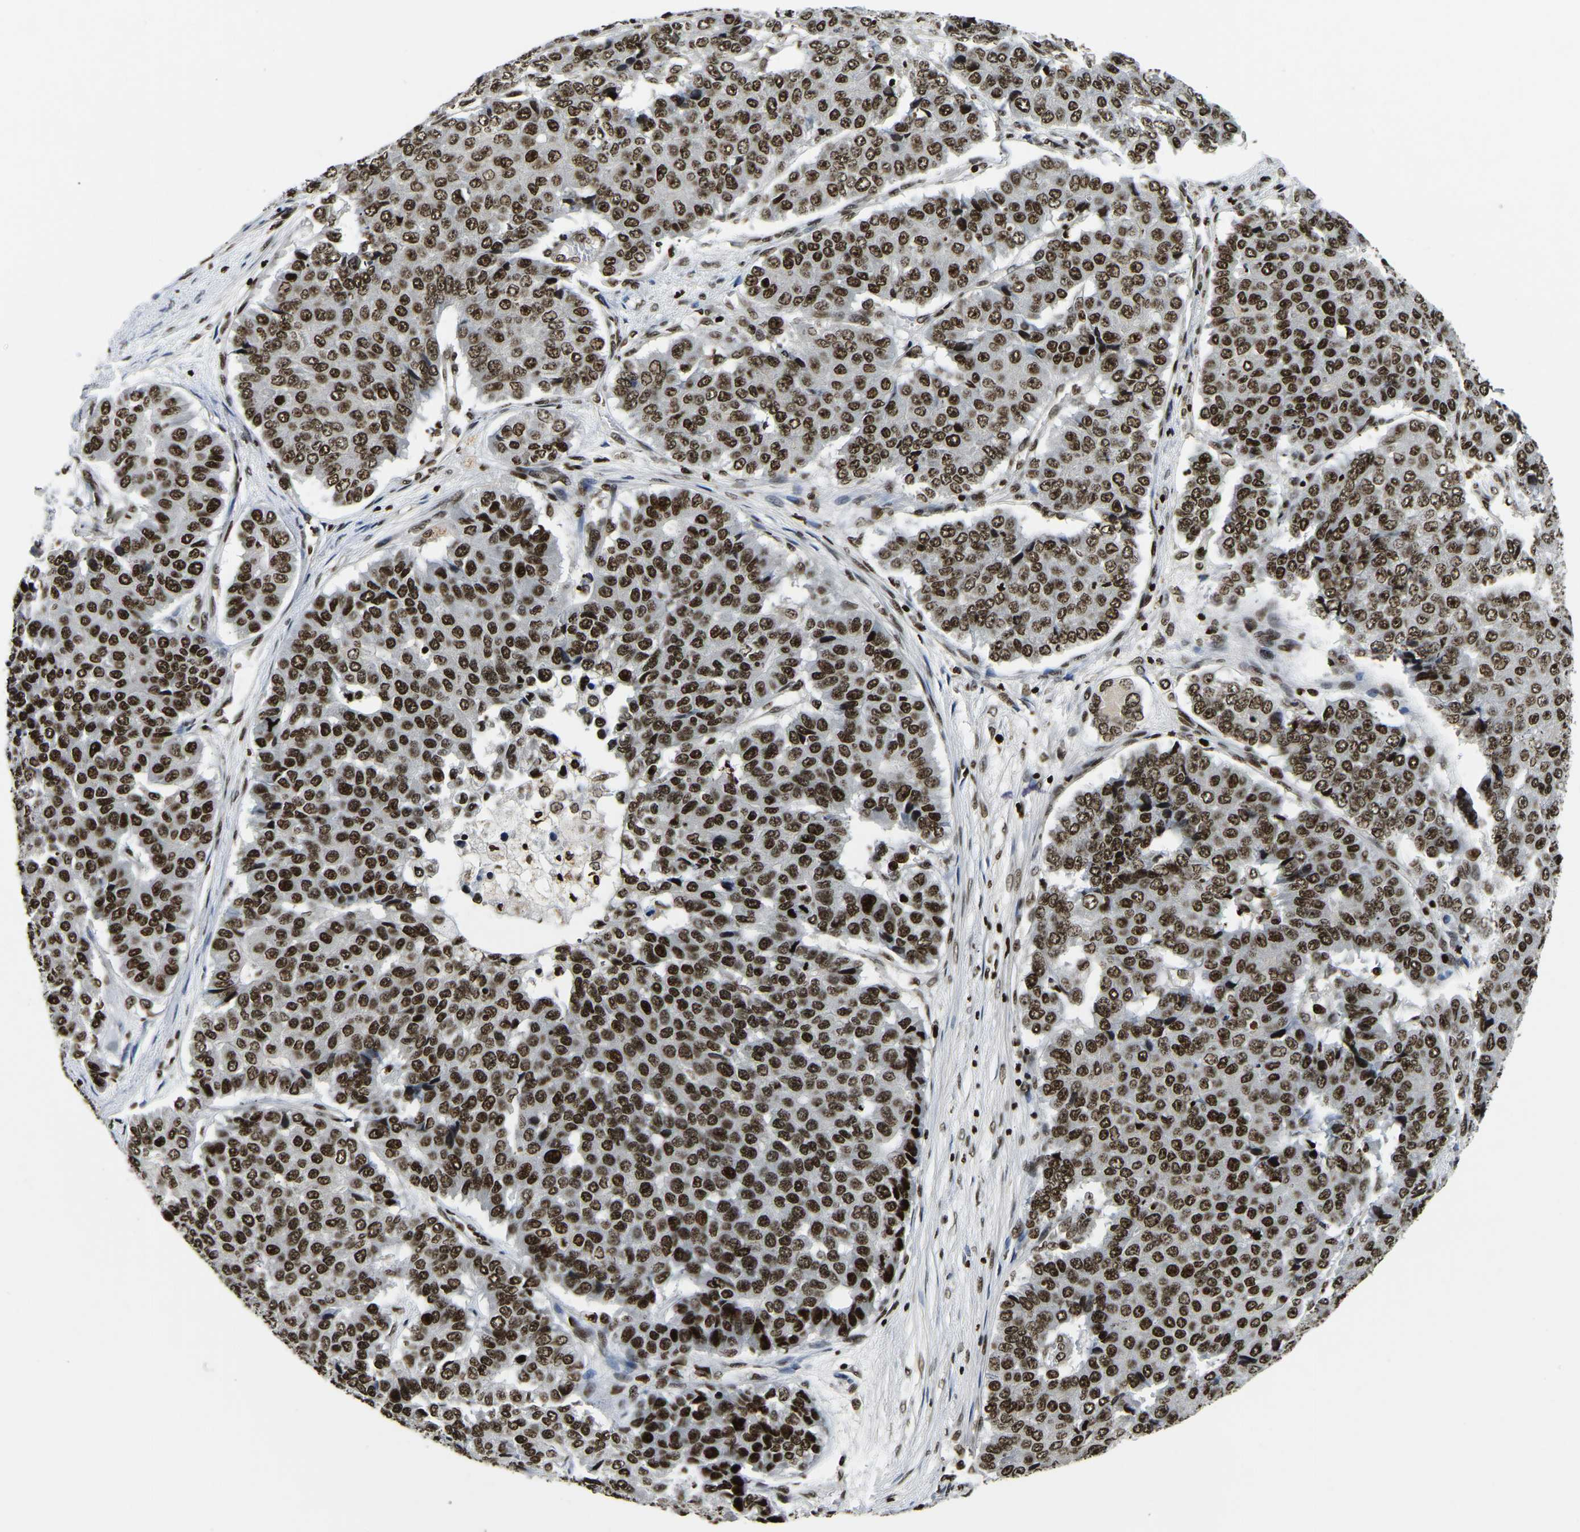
{"staining": {"intensity": "strong", "quantity": ">75%", "location": "nuclear"}, "tissue": "pancreatic cancer", "cell_type": "Tumor cells", "image_type": "cancer", "snomed": [{"axis": "morphology", "description": "Adenocarcinoma, NOS"}, {"axis": "topography", "description": "Pancreas"}], "caption": "Pancreatic adenocarcinoma tissue shows strong nuclear positivity in about >75% of tumor cells (brown staining indicates protein expression, while blue staining denotes nuclei).", "gene": "LRRC61", "patient": {"sex": "male", "age": 50}}